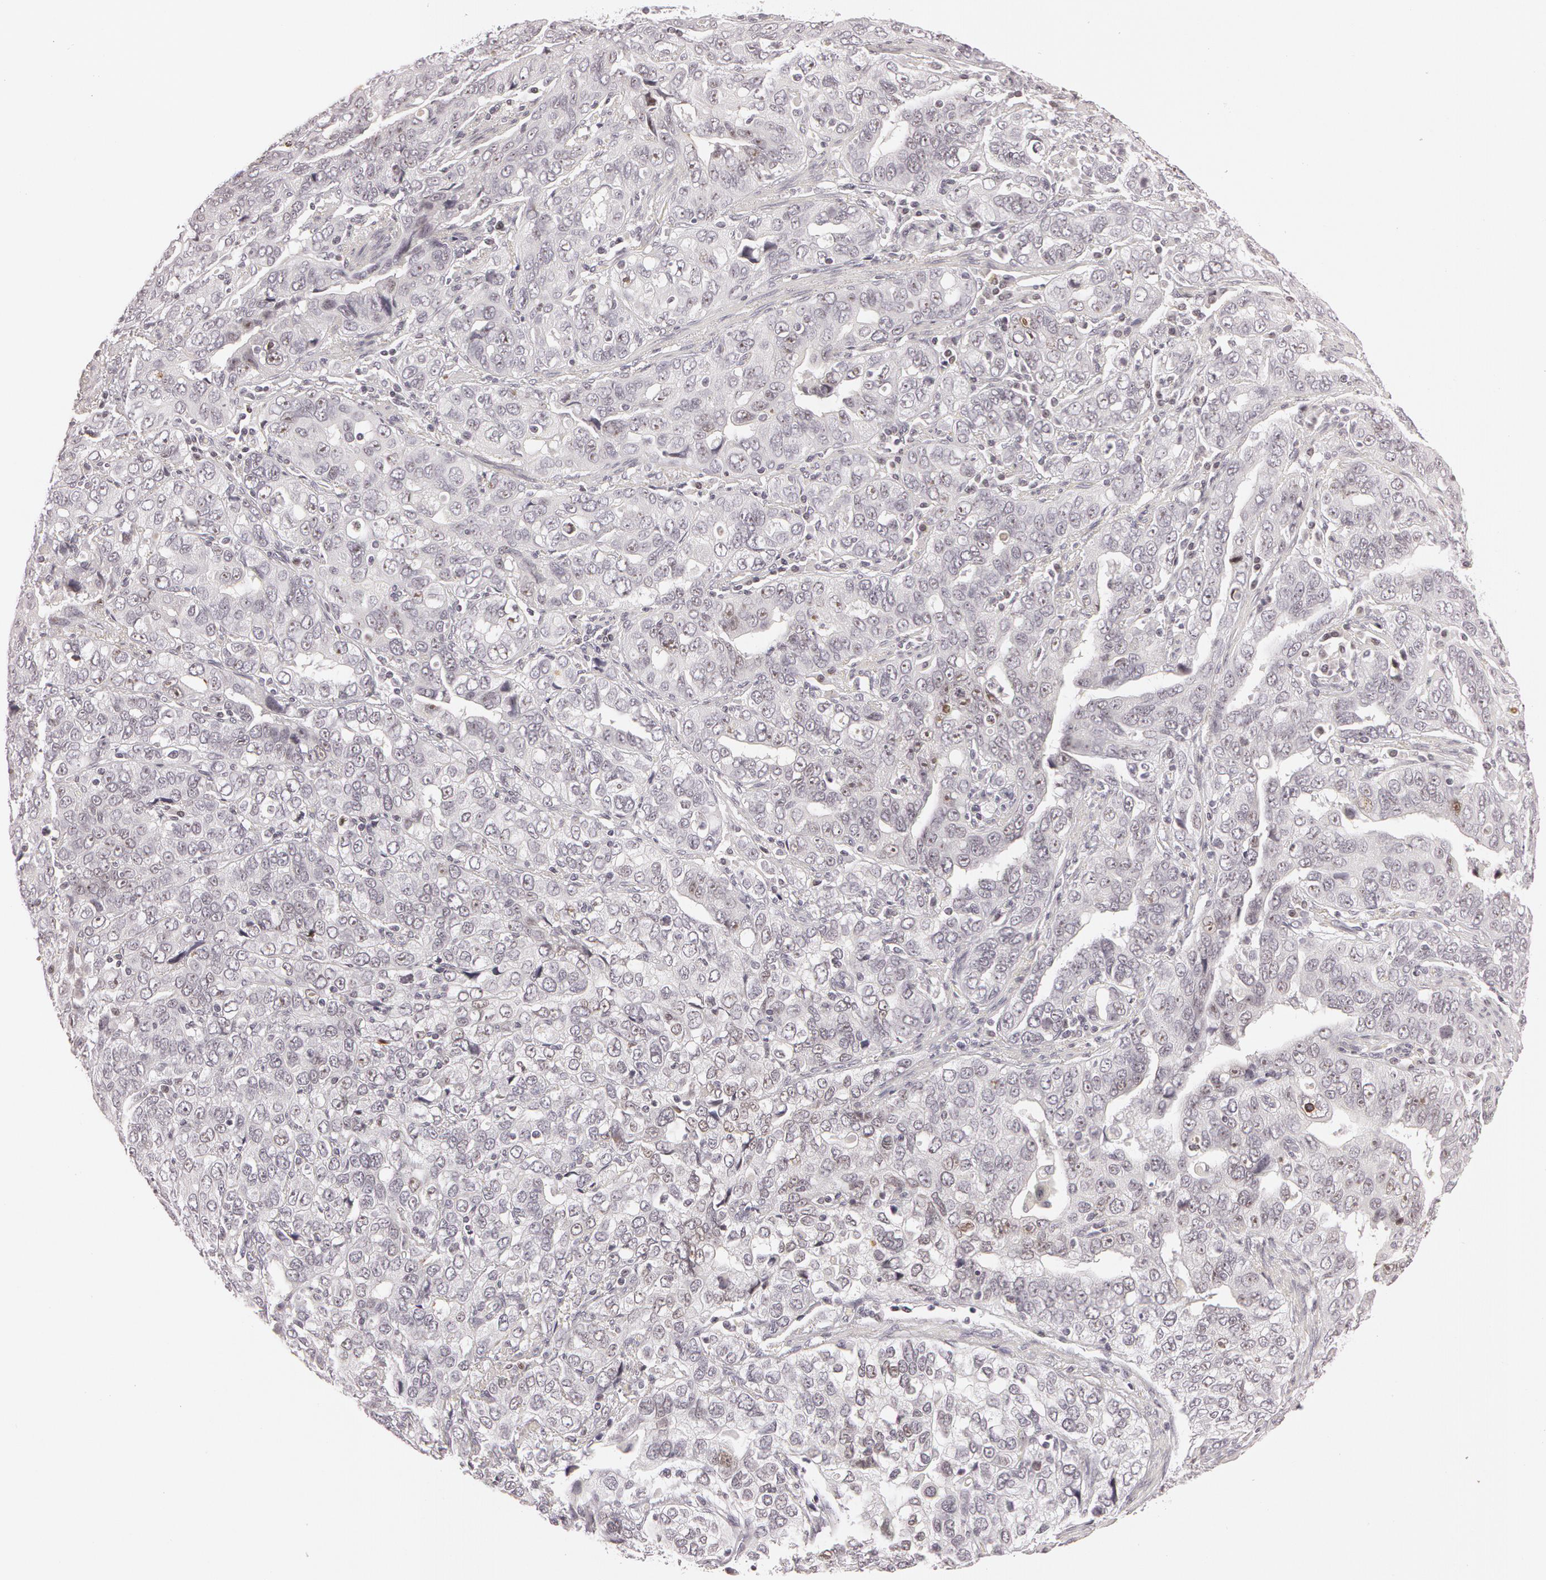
{"staining": {"intensity": "moderate", "quantity": "25%-75%", "location": "nuclear"}, "tissue": "stomach cancer", "cell_type": "Tumor cells", "image_type": "cancer", "snomed": [{"axis": "morphology", "description": "Adenocarcinoma, NOS"}, {"axis": "topography", "description": "Stomach, upper"}], "caption": "High-power microscopy captured an IHC photomicrograph of stomach adenocarcinoma, revealing moderate nuclear expression in about 25%-75% of tumor cells.", "gene": "FBL", "patient": {"sex": "male", "age": 76}}